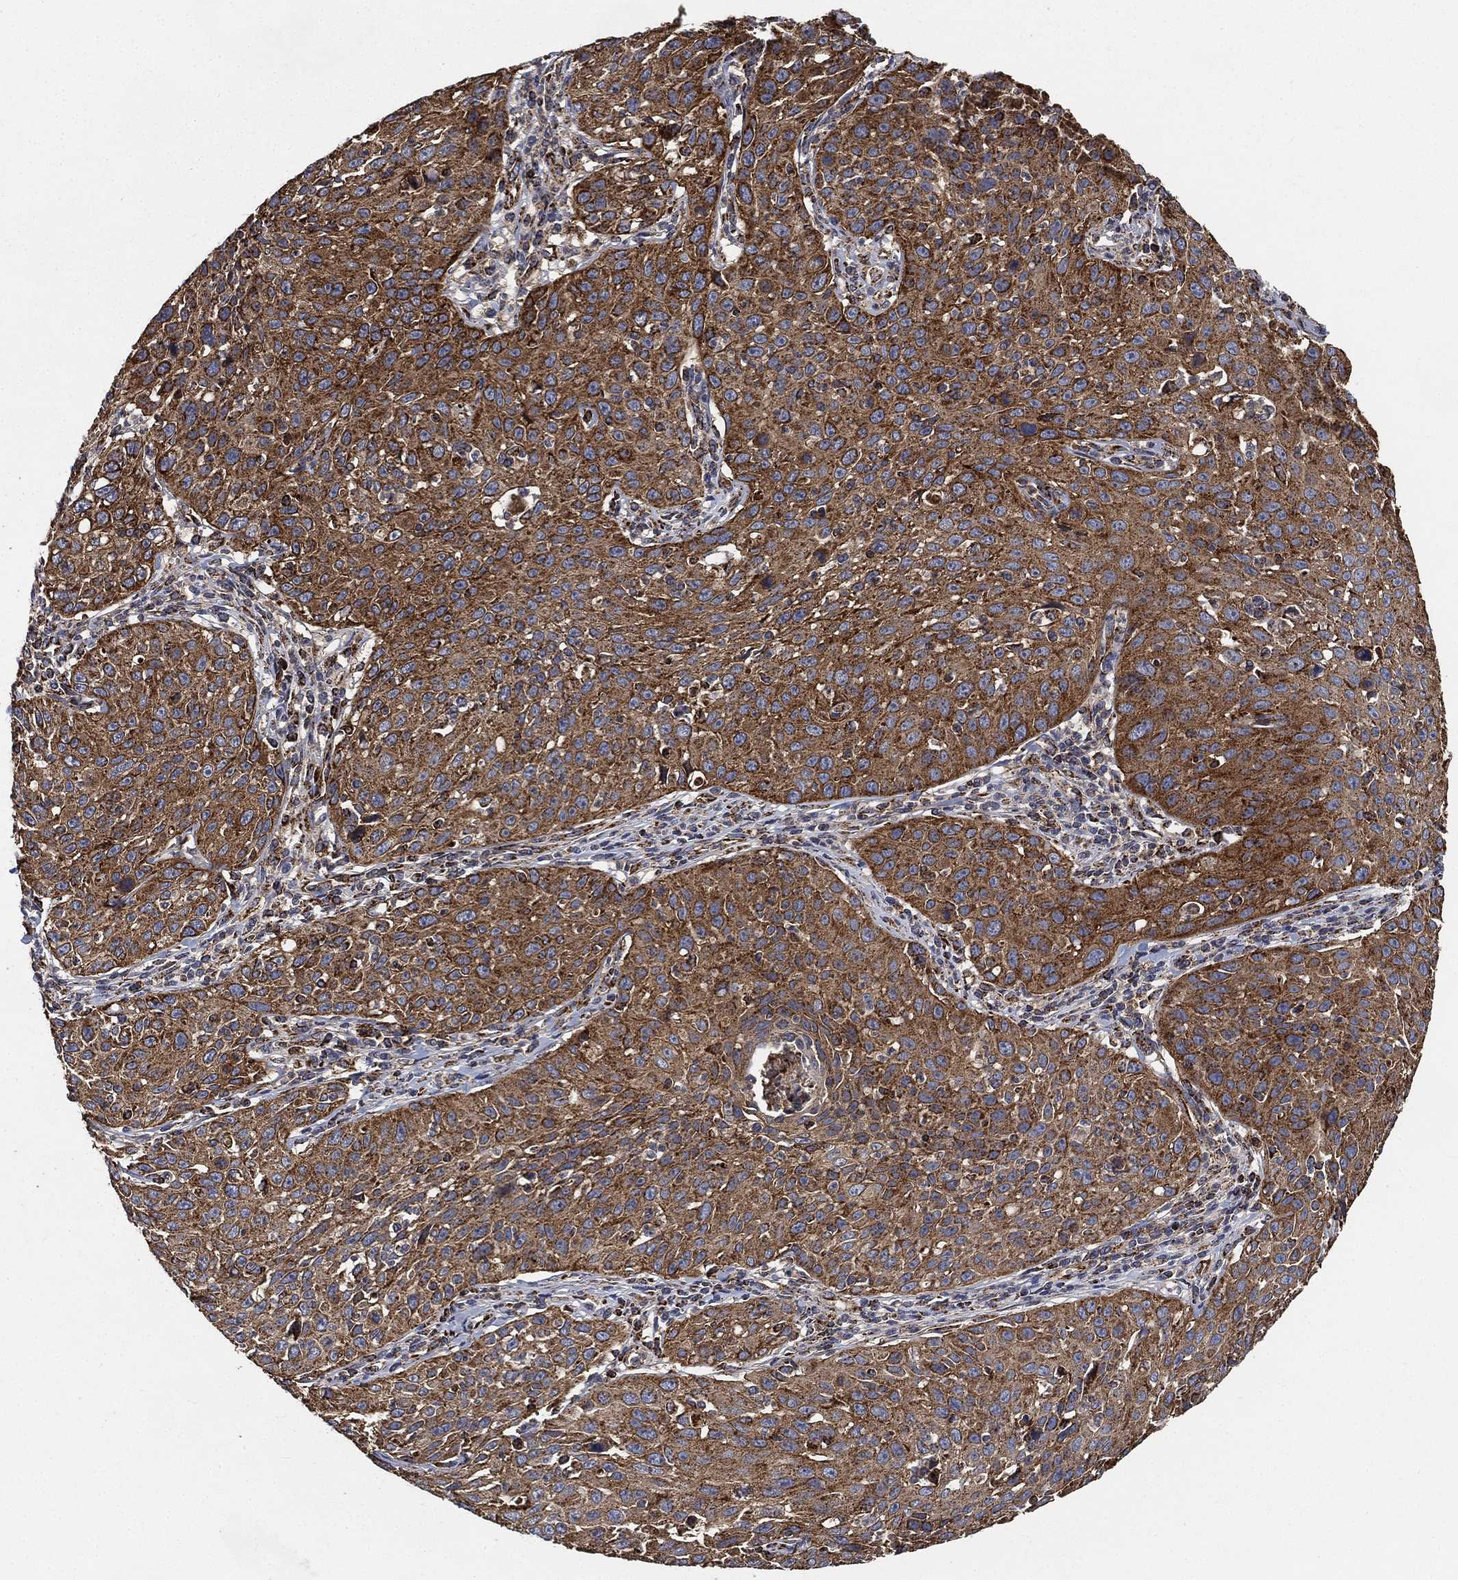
{"staining": {"intensity": "strong", "quantity": ">75%", "location": "cytoplasmic/membranous"}, "tissue": "cervical cancer", "cell_type": "Tumor cells", "image_type": "cancer", "snomed": [{"axis": "morphology", "description": "Squamous cell carcinoma, NOS"}, {"axis": "topography", "description": "Cervix"}], "caption": "There is high levels of strong cytoplasmic/membranous staining in tumor cells of squamous cell carcinoma (cervical), as demonstrated by immunohistochemical staining (brown color).", "gene": "SLC38A7", "patient": {"sex": "female", "age": 26}}